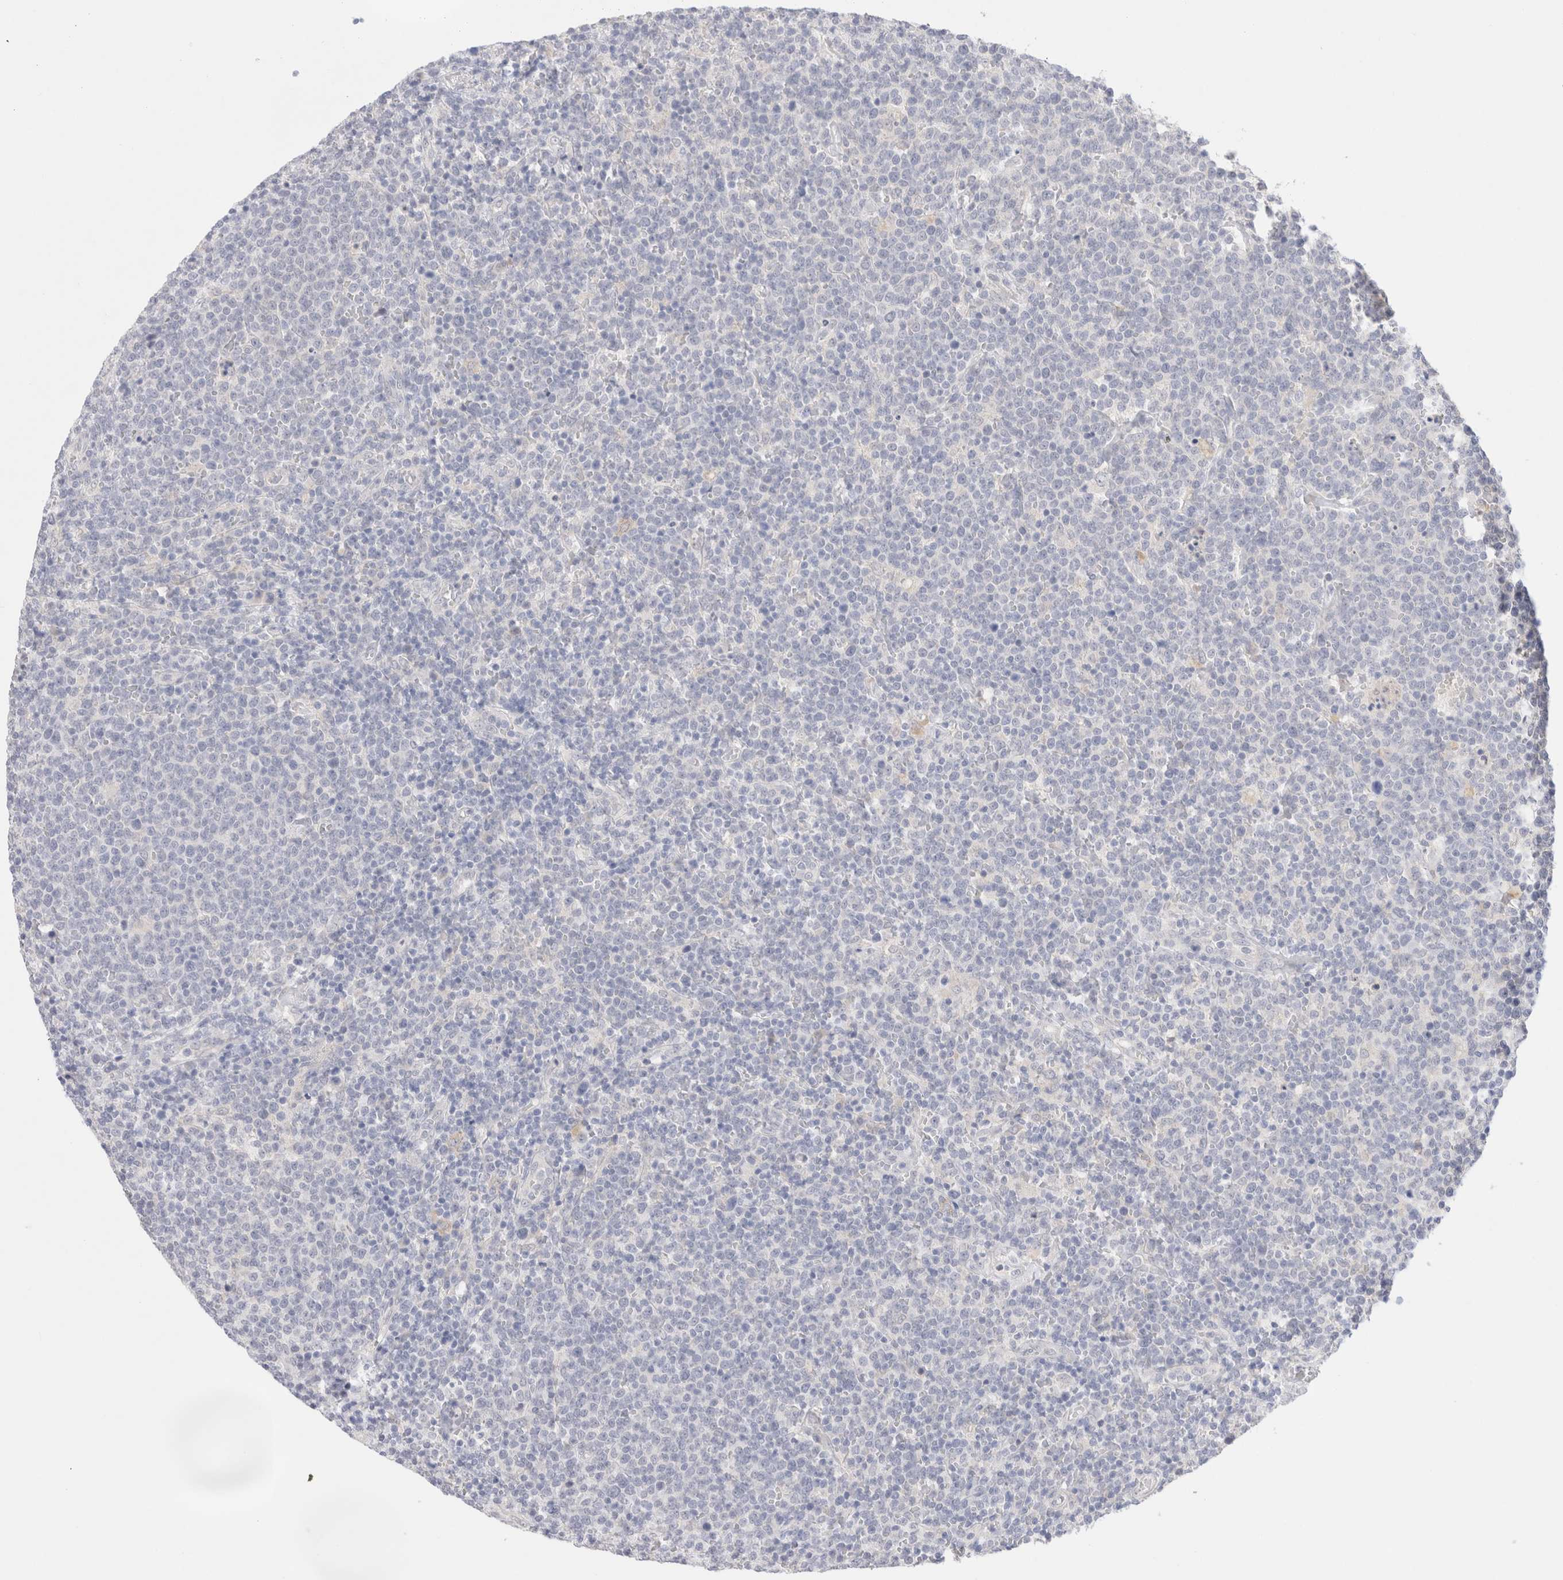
{"staining": {"intensity": "negative", "quantity": "none", "location": "none"}, "tissue": "lymphoma", "cell_type": "Tumor cells", "image_type": "cancer", "snomed": [{"axis": "morphology", "description": "Malignant lymphoma, non-Hodgkin's type, High grade"}, {"axis": "topography", "description": "Lymph node"}], "caption": "DAB immunohistochemical staining of lymphoma displays no significant staining in tumor cells.", "gene": "SPATA20", "patient": {"sex": "male", "age": 61}}